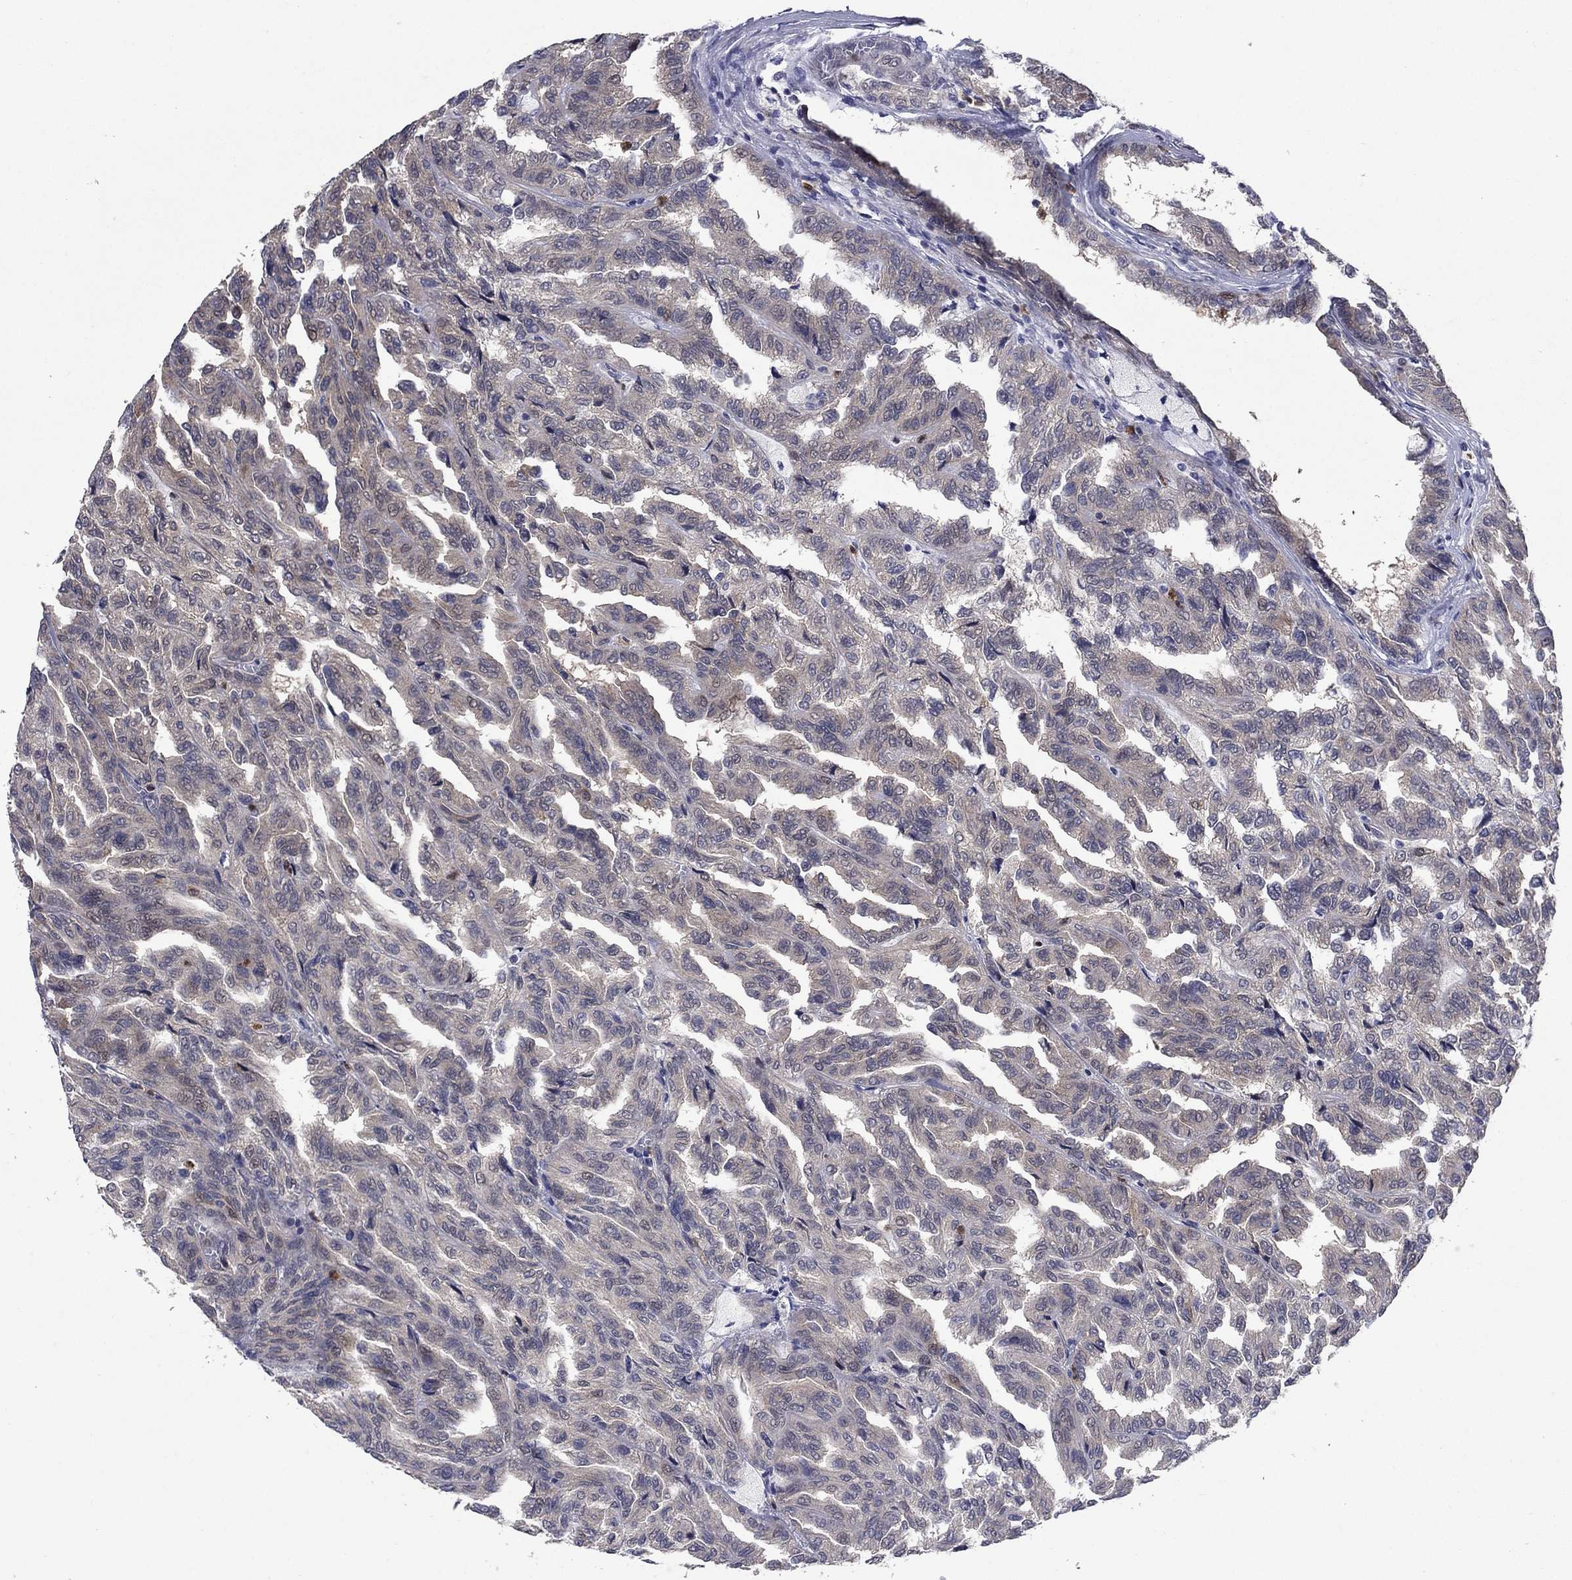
{"staining": {"intensity": "weak", "quantity": "<25%", "location": "cytoplasmic/membranous"}, "tissue": "renal cancer", "cell_type": "Tumor cells", "image_type": "cancer", "snomed": [{"axis": "morphology", "description": "Adenocarcinoma, NOS"}, {"axis": "topography", "description": "Kidney"}], "caption": "Protein analysis of adenocarcinoma (renal) reveals no significant positivity in tumor cells.", "gene": "MSRB1", "patient": {"sex": "male", "age": 79}}